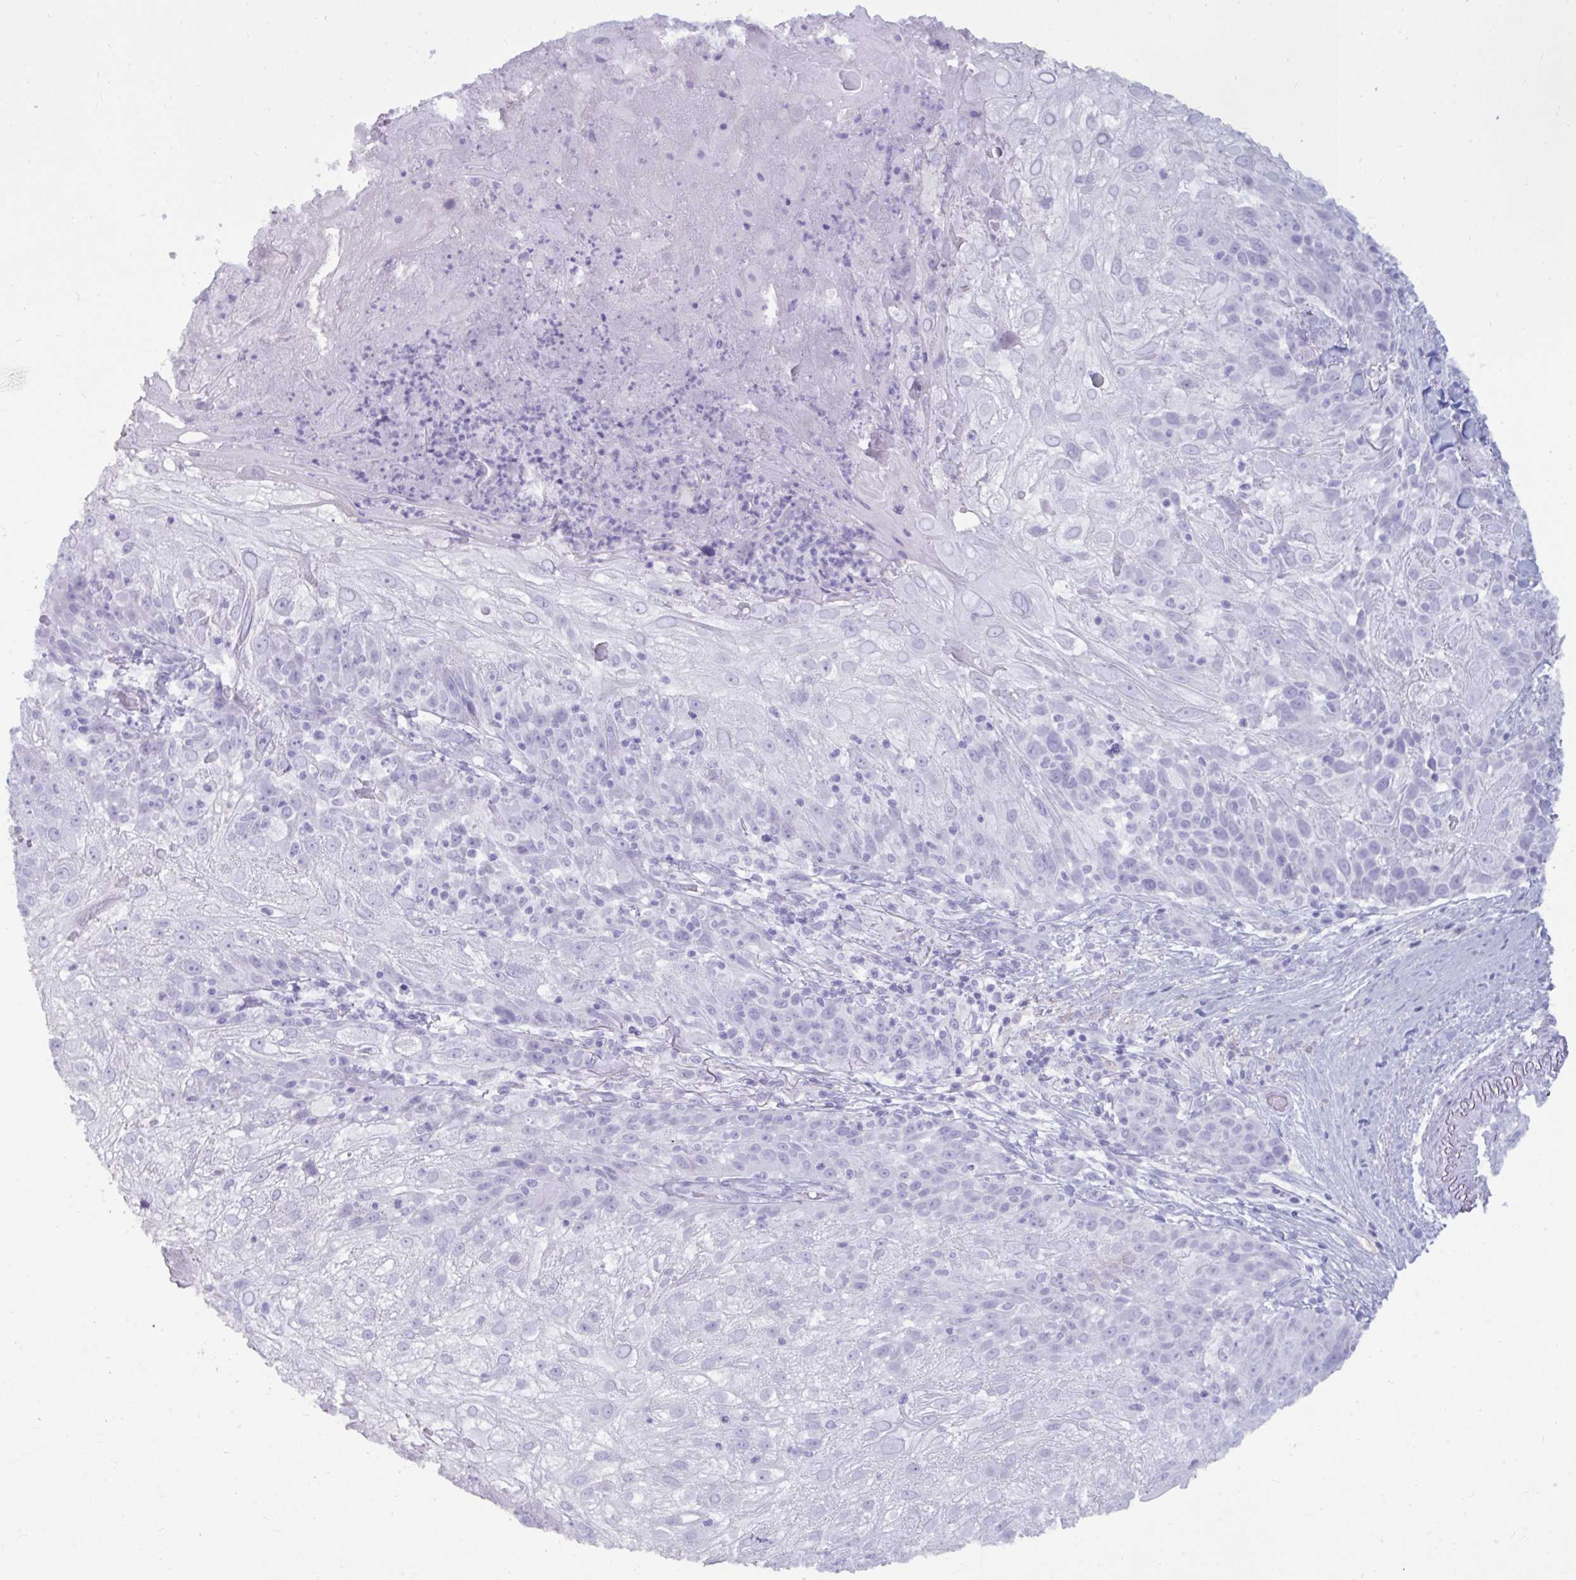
{"staining": {"intensity": "negative", "quantity": "none", "location": "none"}, "tissue": "skin cancer", "cell_type": "Tumor cells", "image_type": "cancer", "snomed": [{"axis": "morphology", "description": "Normal tissue, NOS"}, {"axis": "morphology", "description": "Squamous cell carcinoma, NOS"}, {"axis": "topography", "description": "Skin"}], "caption": "There is no significant positivity in tumor cells of skin squamous cell carcinoma.", "gene": "ANKRD60", "patient": {"sex": "female", "age": 83}}